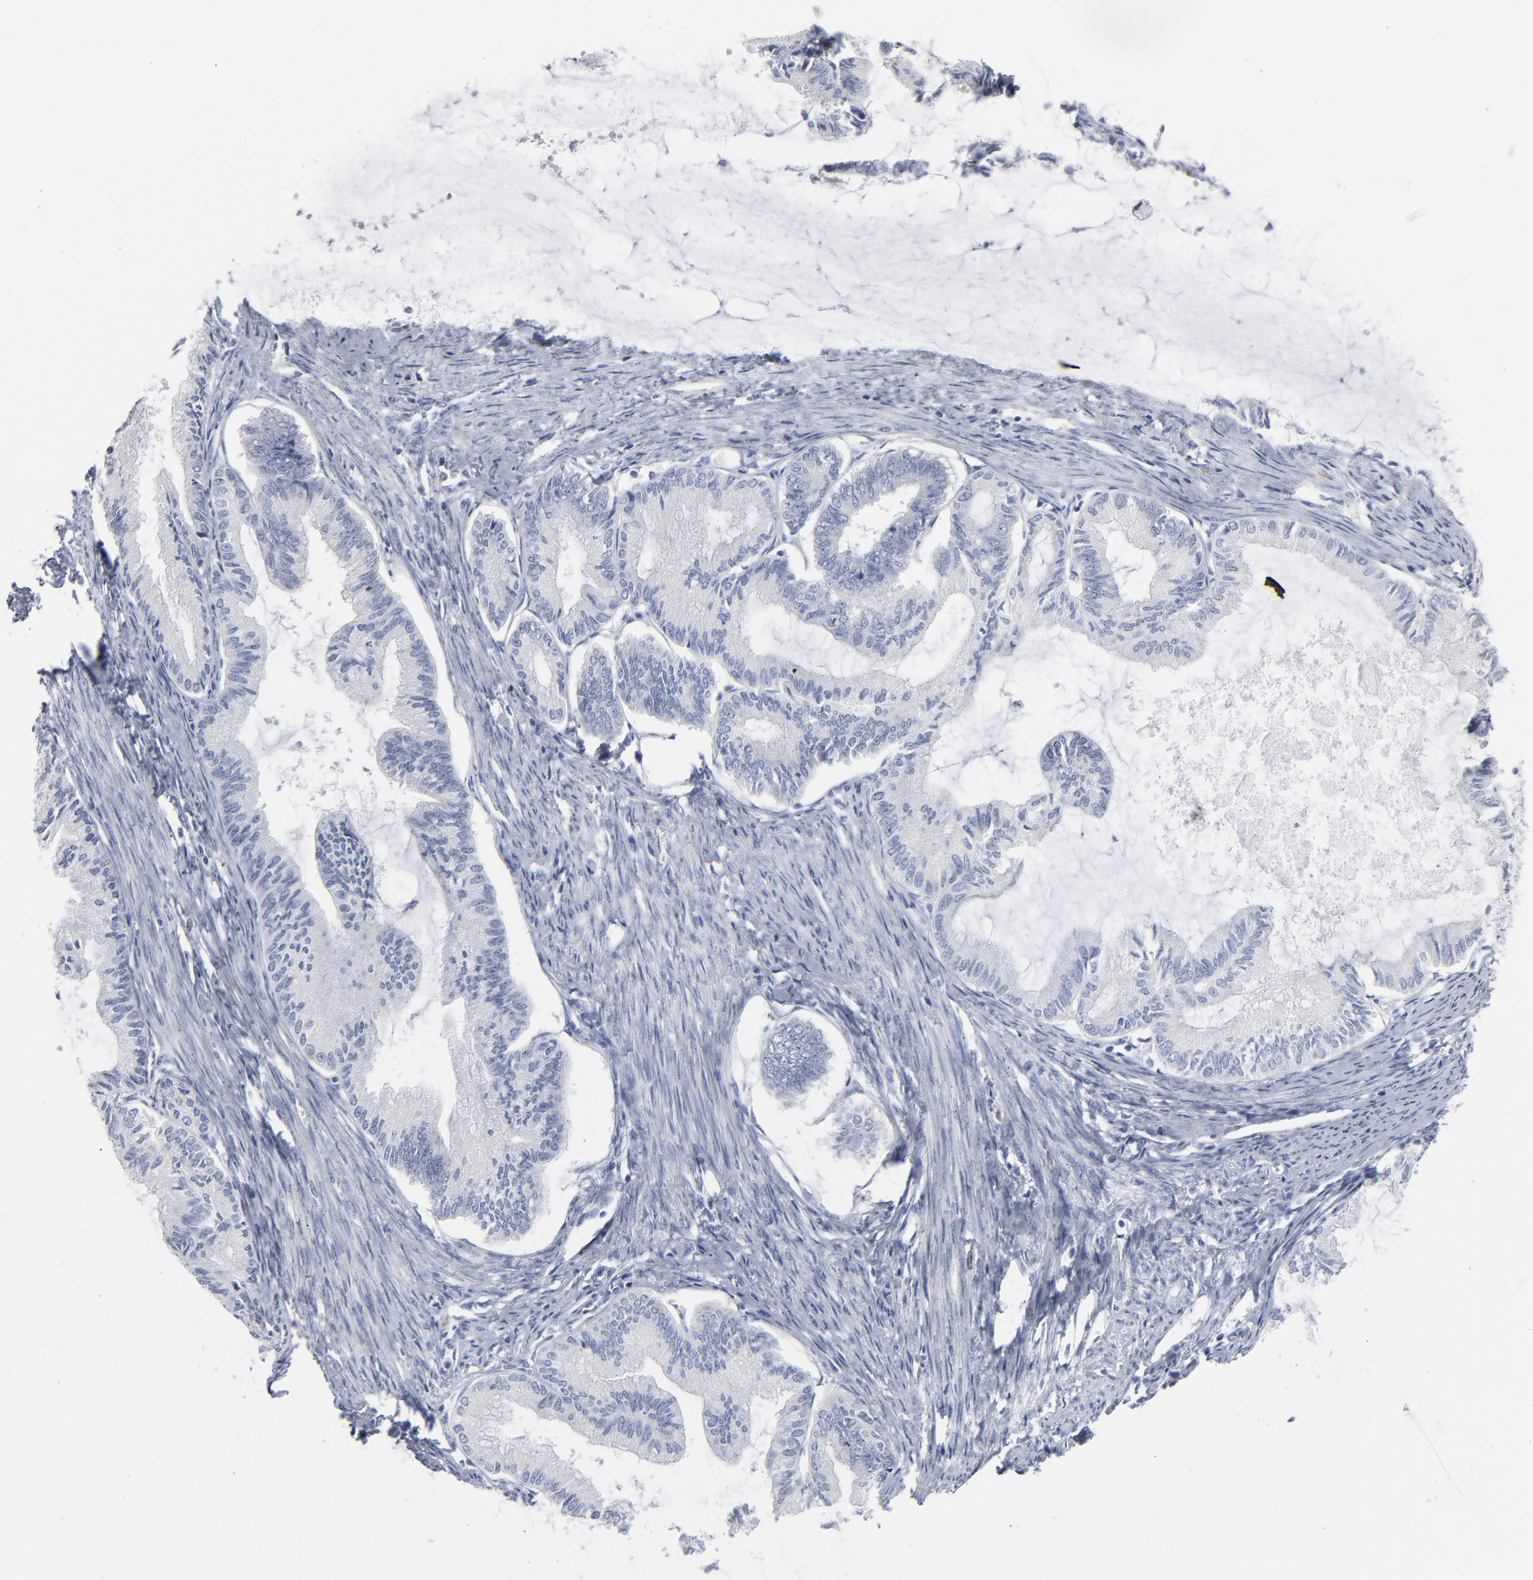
{"staining": {"intensity": "negative", "quantity": "none", "location": "none"}, "tissue": "endometrial cancer", "cell_type": "Tumor cells", "image_type": "cancer", "snomed": [{"axis": "morphology", "description": "Adenocarcinoma, NOS"}, {"axis": "topography", "description": "Endometrium"}], "caption": "This is an immunohistochemistry (IHC) micrograph of endometrial cancer (adenocarcinoma). There is no expression in tumor cells.", "gene": "PAGE1", "patient": {"sex": "female", "age": 86}}